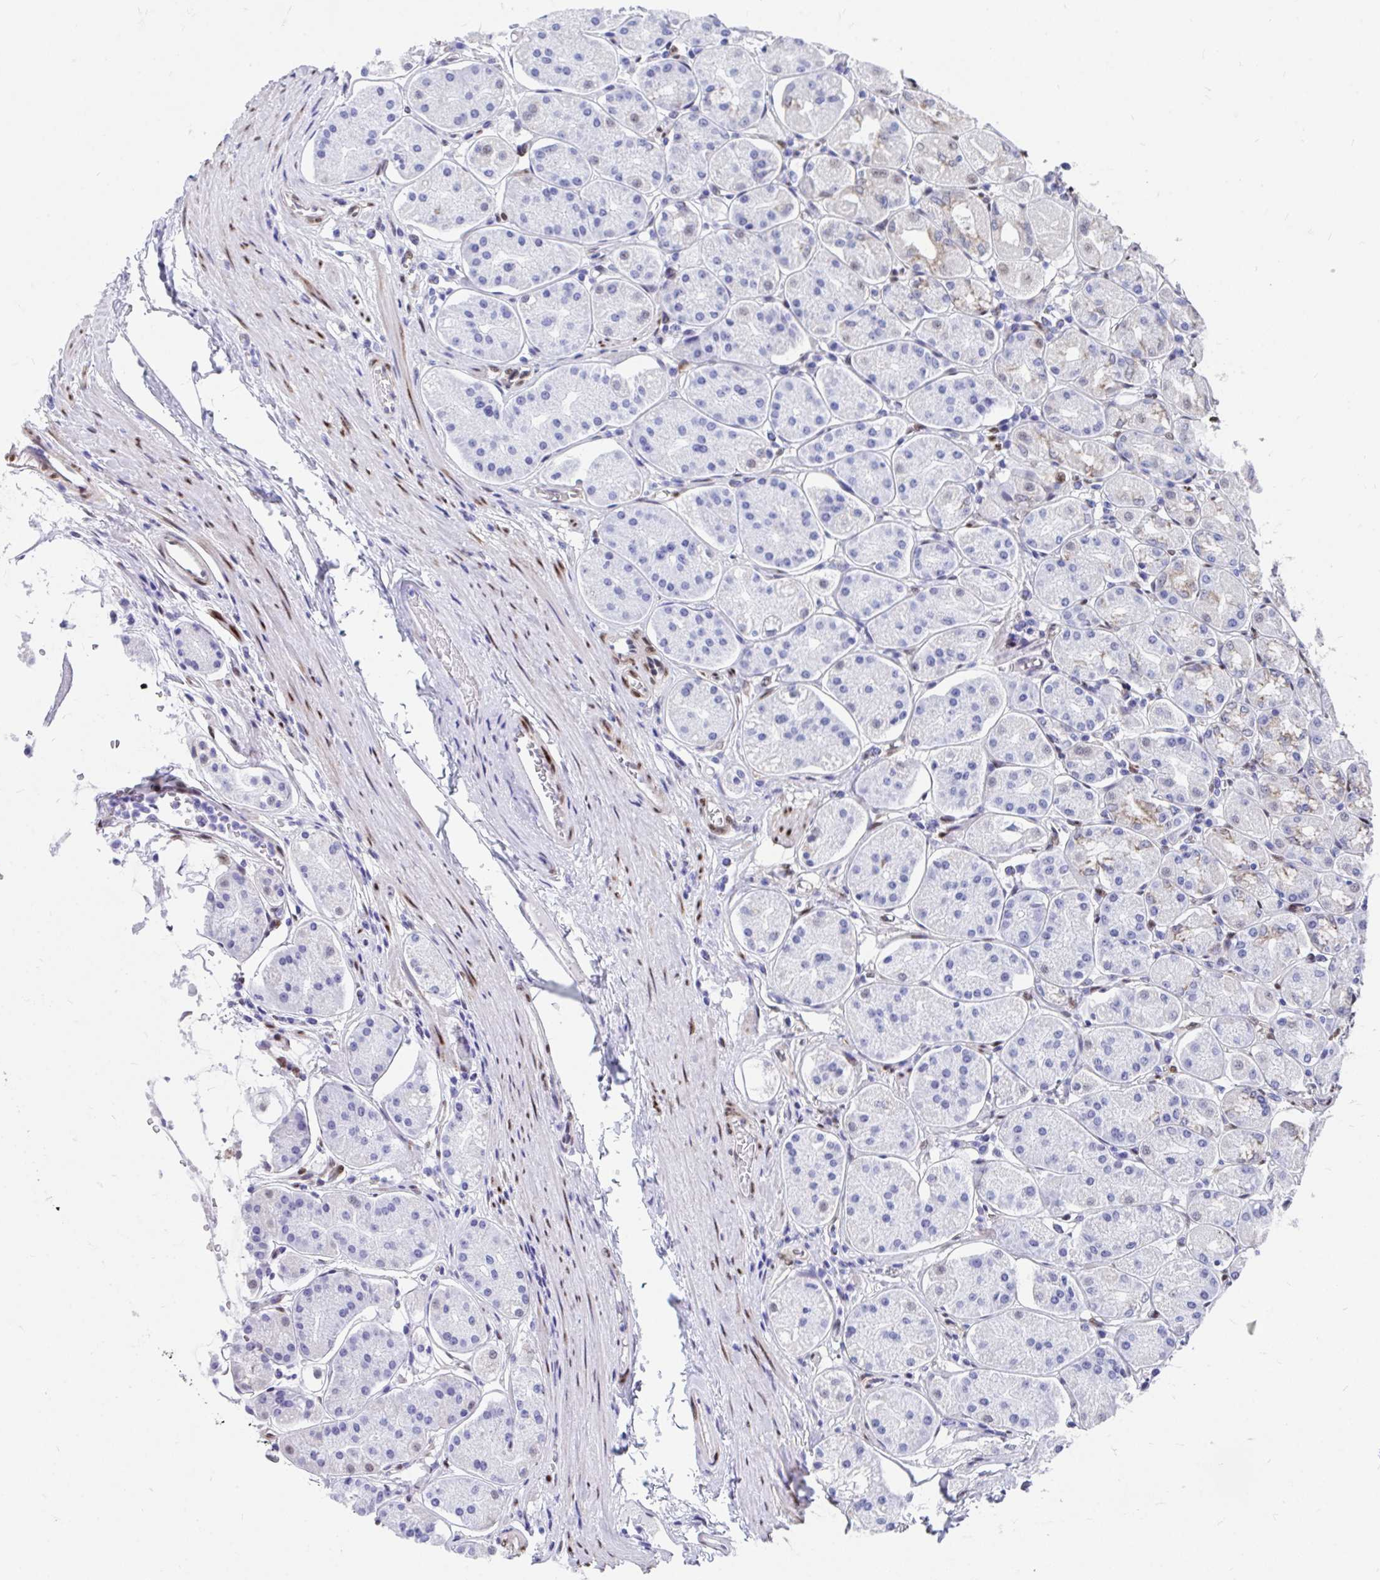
{"staining": {"intensity": "moderate", "quantity": "<25%", "location": "cytoplasmic/membranous"}, "tissue": "stomach", "cell_type": "Glandular cells", "image_type": "normal", "snomed": [{"axis": "morphology", "description": "Normal tissue, NOS"}, {"axis": "topography", "description": "Stomach"}, {"axis": "topography", "description": "Stomach, lower"}], "caption": "About <25% of glandular cells in benign stomach display moderate cytoplasmic/membranous protein expression as visualized by brown immunohistochemical staining.", "gene": "RBPMS", "patient": {"sex": "female", "age": 56}}